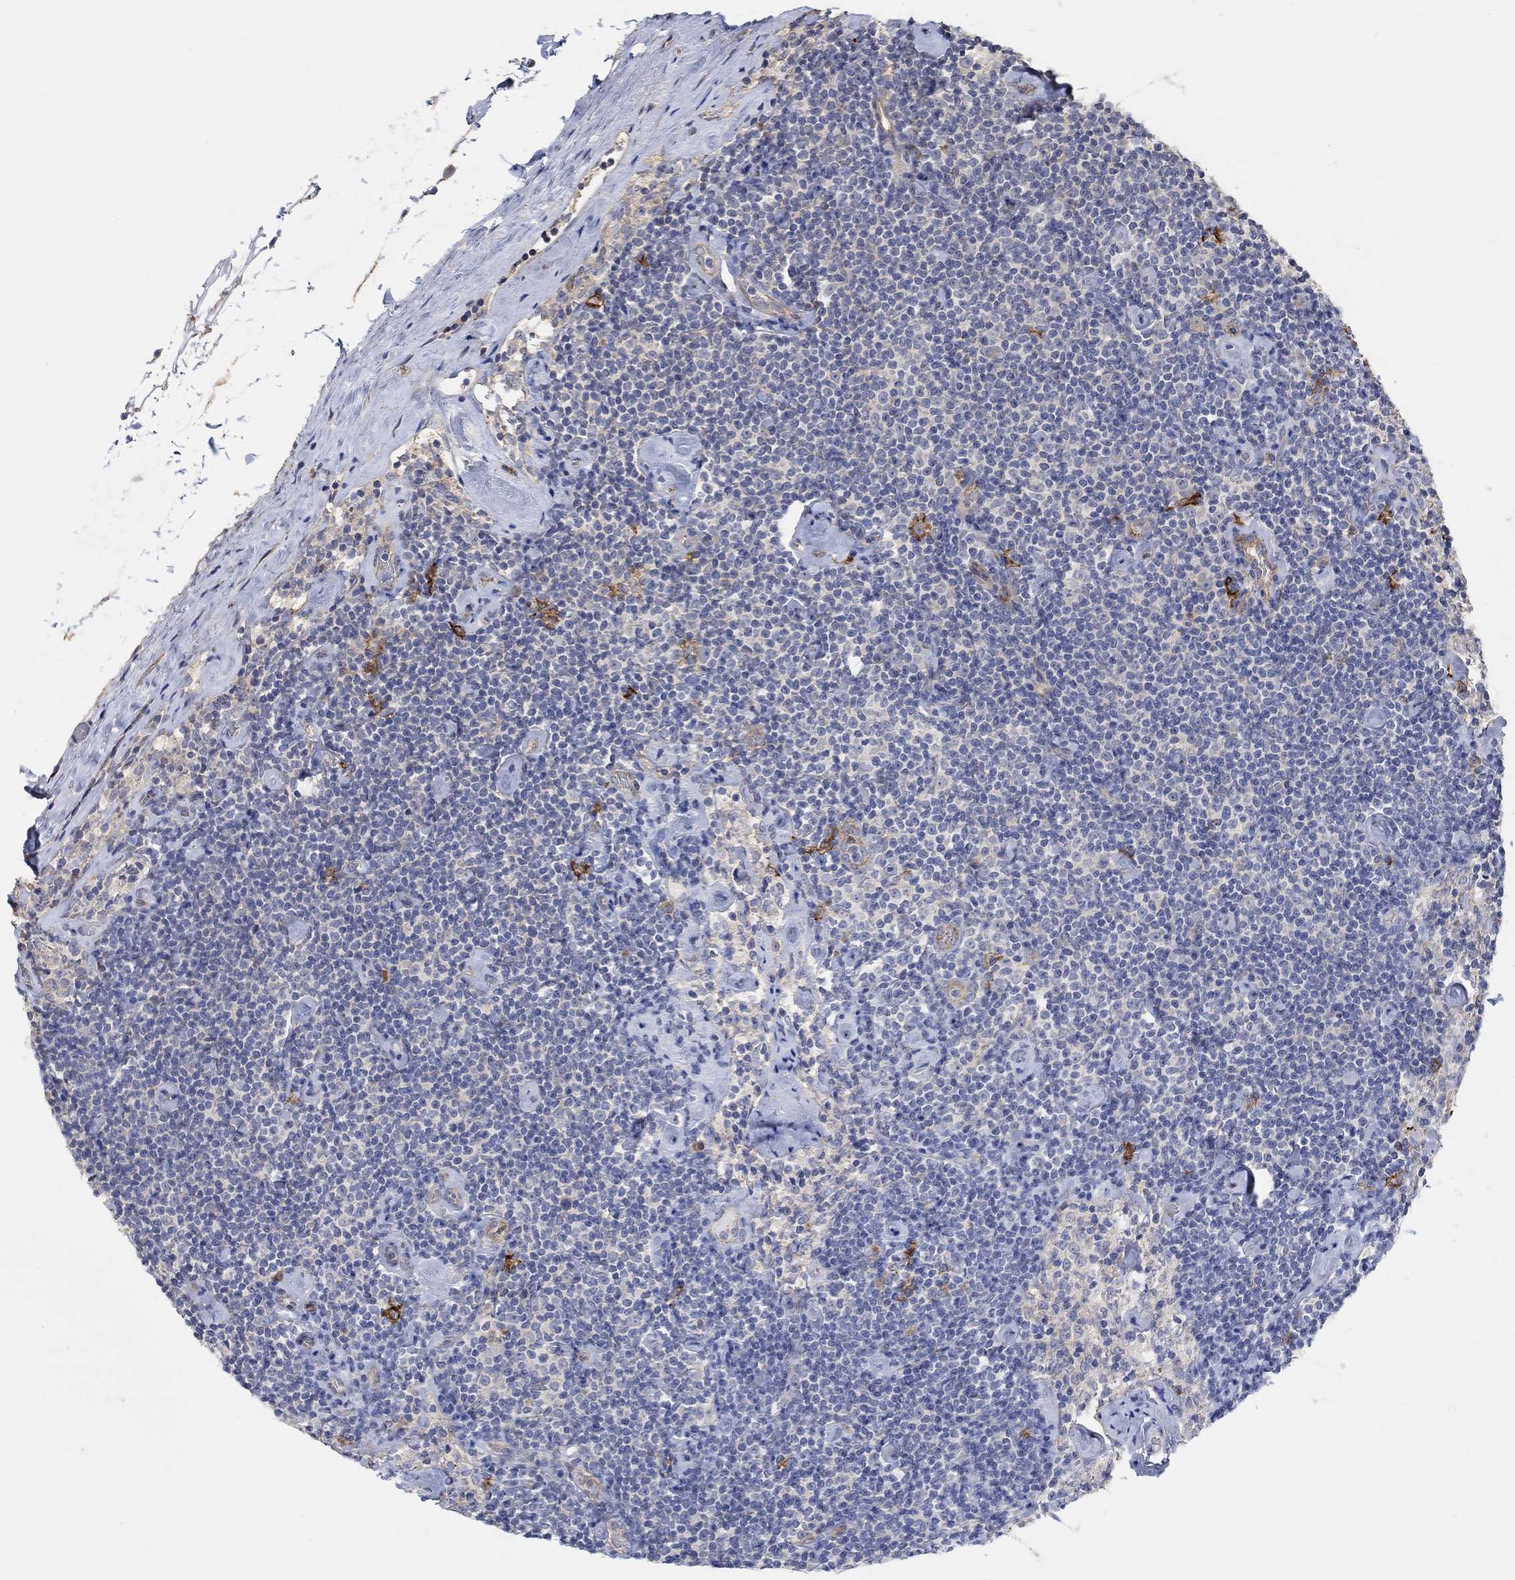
{"staining": {"intensity": "negative", "quantity": "none", "location": "none"}, "tissue": "lymphoma", "cell_type": "Tumor cells", "image_type": "cancer", "snomed": [{"axis": "morphology", "description": "Malignant lymphoma, non-Hodgkin's type, Low grade"}, {"axis": "topography", "description": "Lymph node"}], "caption": "This is an IHC photomicrograph of malignant lymphoma, non-Hodgkin's type (low-grade). There is no expression in tumor cells.", "gene": "SYT16", "patient": {"sex": "male", "age": 81}}